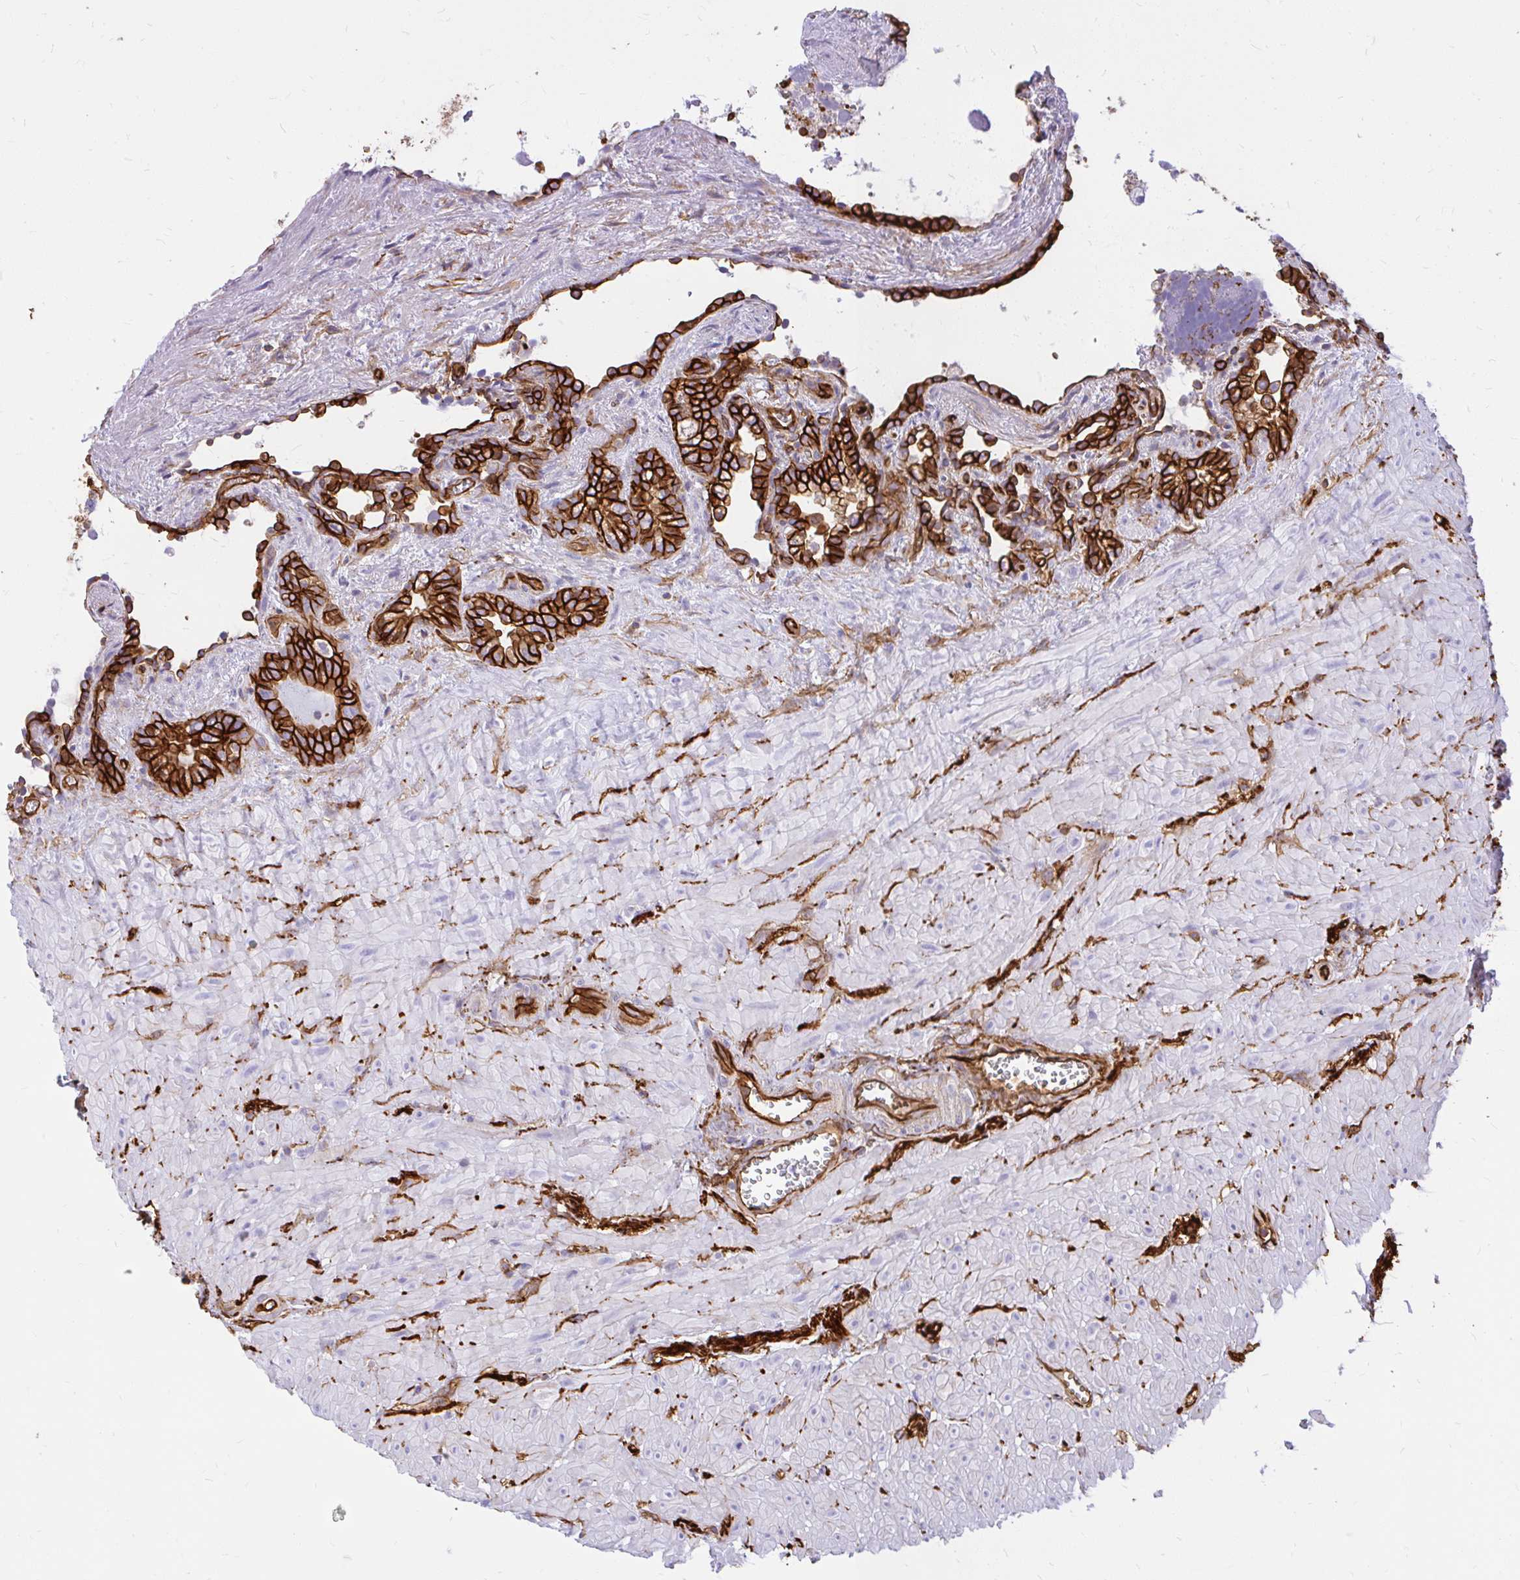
{"staining": {"intensity": "strong", "quantity": ">75%", "location": "cytoplasmic/membranous"}, "tissue": "seminal vesicle", "cell_type": "Glandular cells", "image_type": "normal", "snomed": [{"axis": "morphology", "description": "Normal tissue, NOS"}, {"axis": "topography", "description": "Seminal veicle"}], "caption": "Strong cytoplasmic/membranous staining is present in about >75% of glandular cells in benign seminal vesicle. (Stains: DAB (3,3'-diaminobenzidine) in brown, nuclei in blue, Microscopy: brightfield microscopy at high magnification).", "gene": "MAP1LC3B2", "patient": {"sex": "male", "age": 76}}